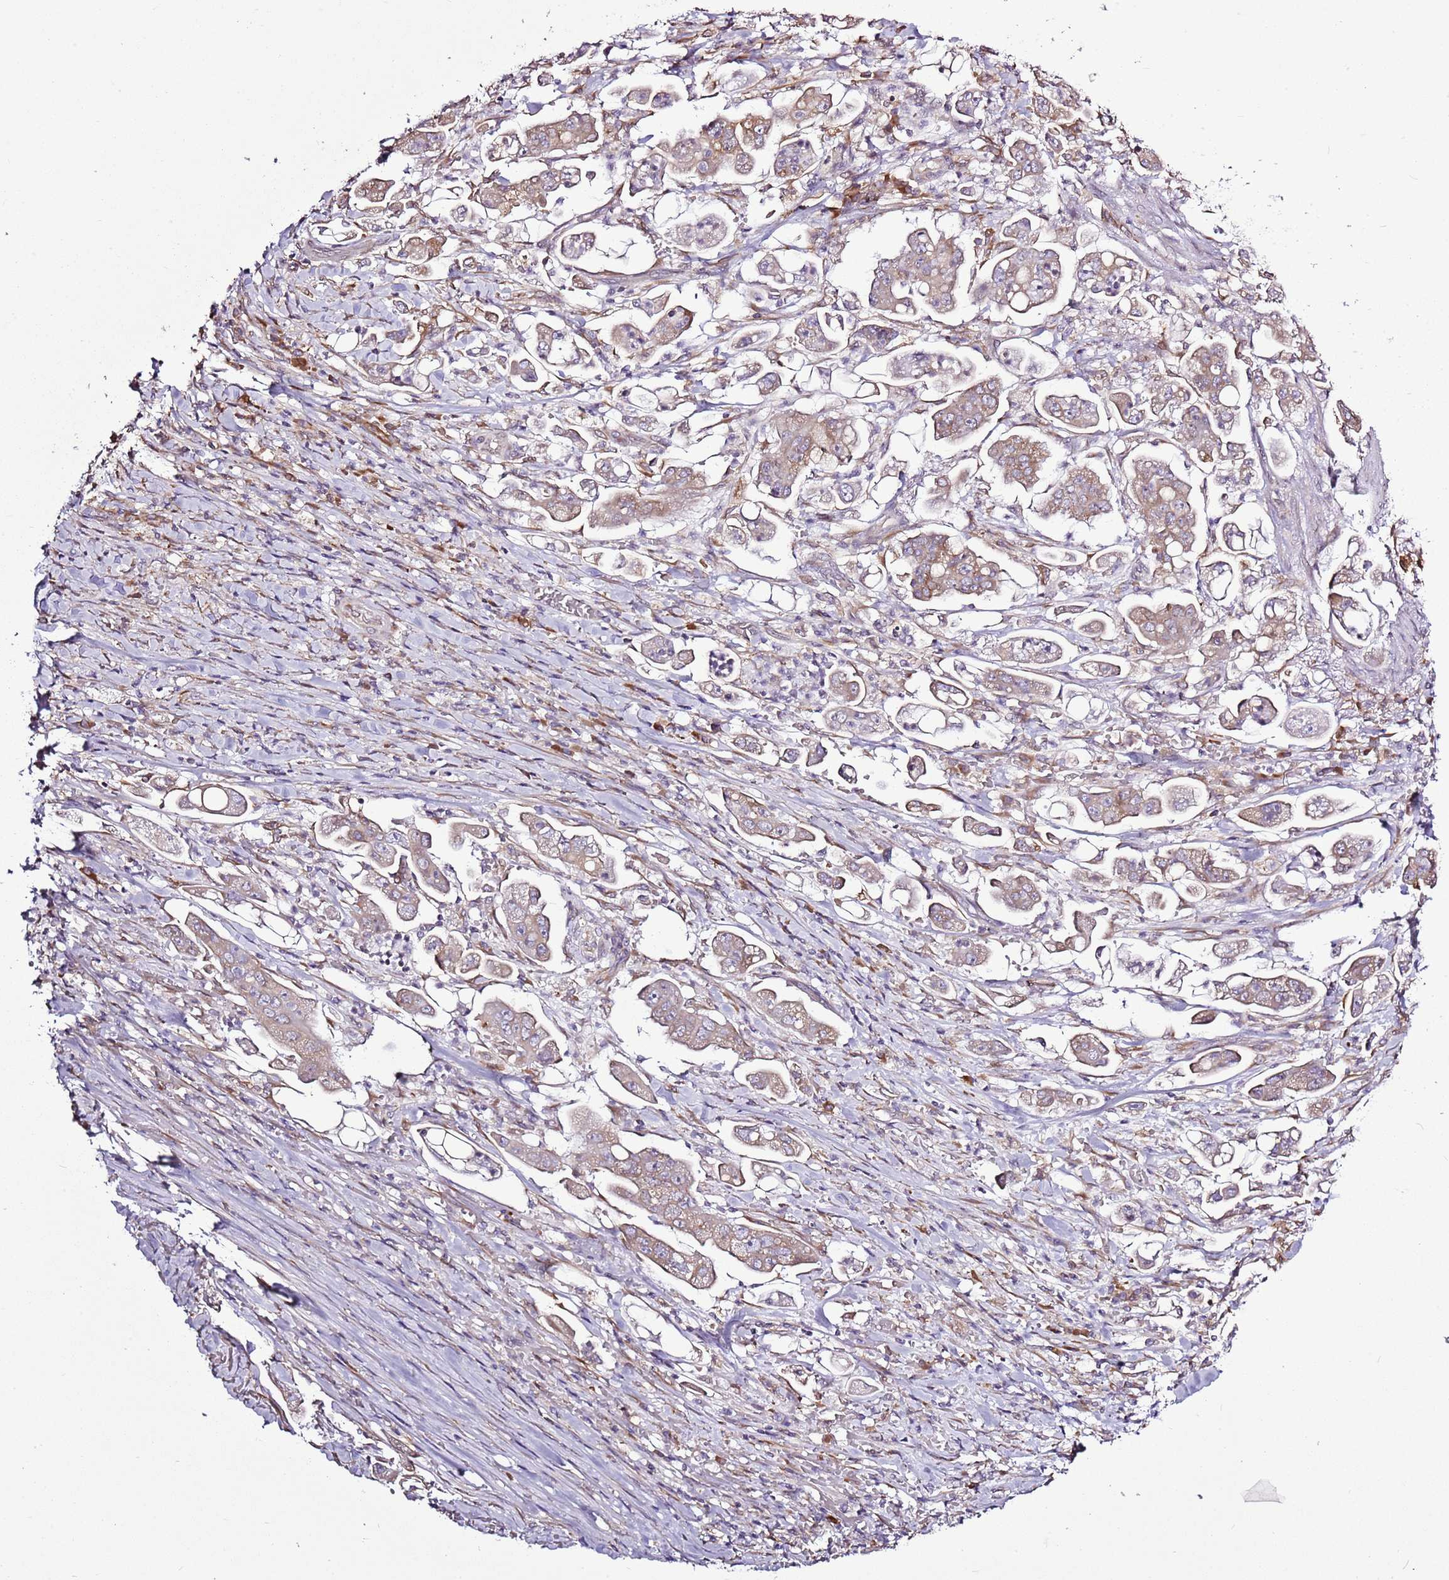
{"staining": {"intensity": "moderate", "quantity": "<25%", "location": "cytoplasmic/membranous"}, "tissue": "stomach cancer", "cell_type": "Tumor cells", "image_type": "cancer", "snomed": [{"axis": "morphology", "description": "Adenocarcinoma, NOS"}, {"axis": "topography", "description": "Stomach"}], "caption": "Stomach cancer stained with a brown dye shows moderate cytoplasmic/membranous positive positivity in approximately <25% of tumor cells.", "gene": "TMED10", "patient": {"sex": "male", "age": 62}}